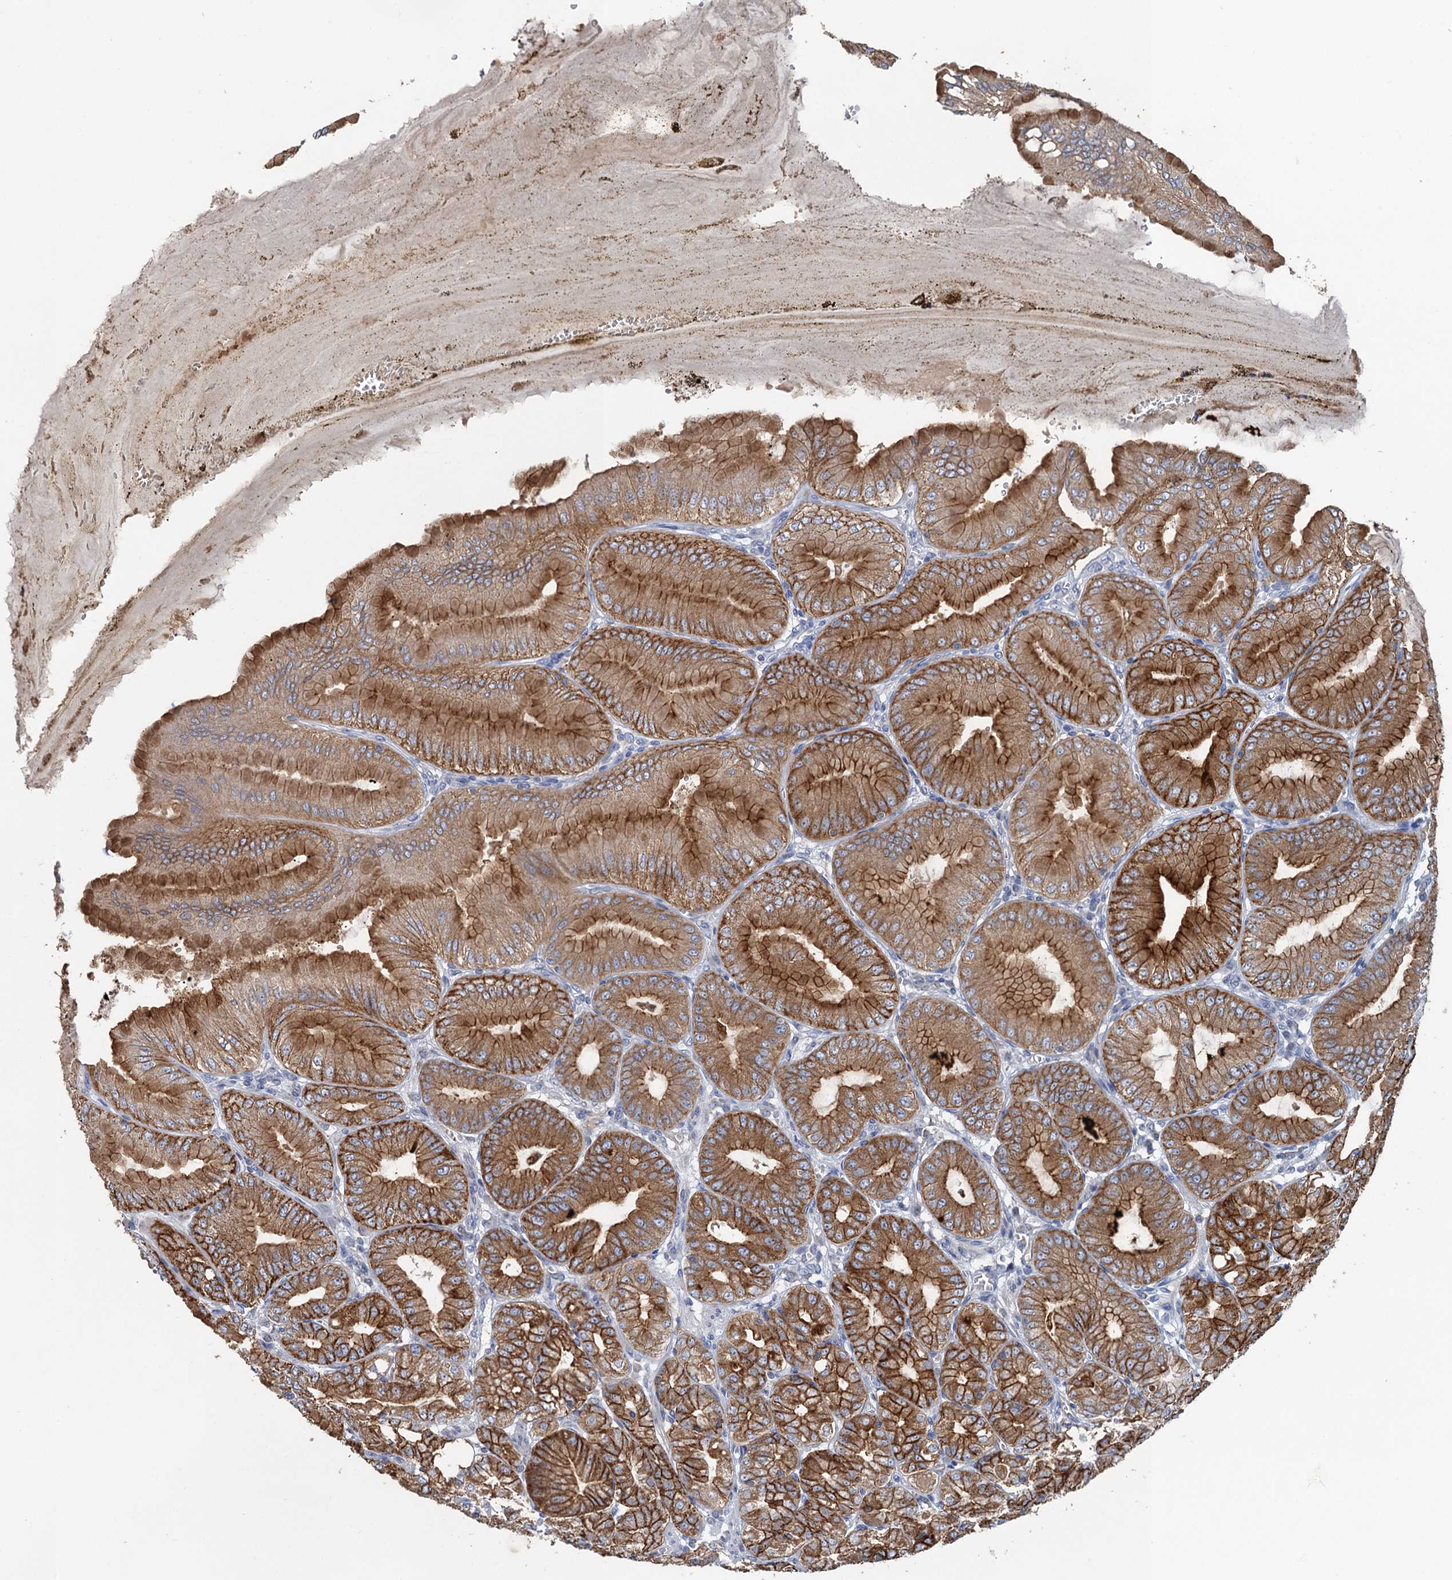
{"staining": {"intensity": "strong", "quantity": ">75%", "location": "cytoplasmic/membranous"}, "tissue": "stomach", "cell_type": "Glandular cells", "image_type": "normal", "snomed": [{"axis": "morphology", "description": "Normal tissue, NOS"}, {"axis": "topography", "description": "Stomach, lower"}], "caption": "Stomach stained for a protein demonstrates strong cytoplasmic/membranous positivity in glandular cells.", "gene": "PLLP", "patient": {"sex": "male", "age": 71}}